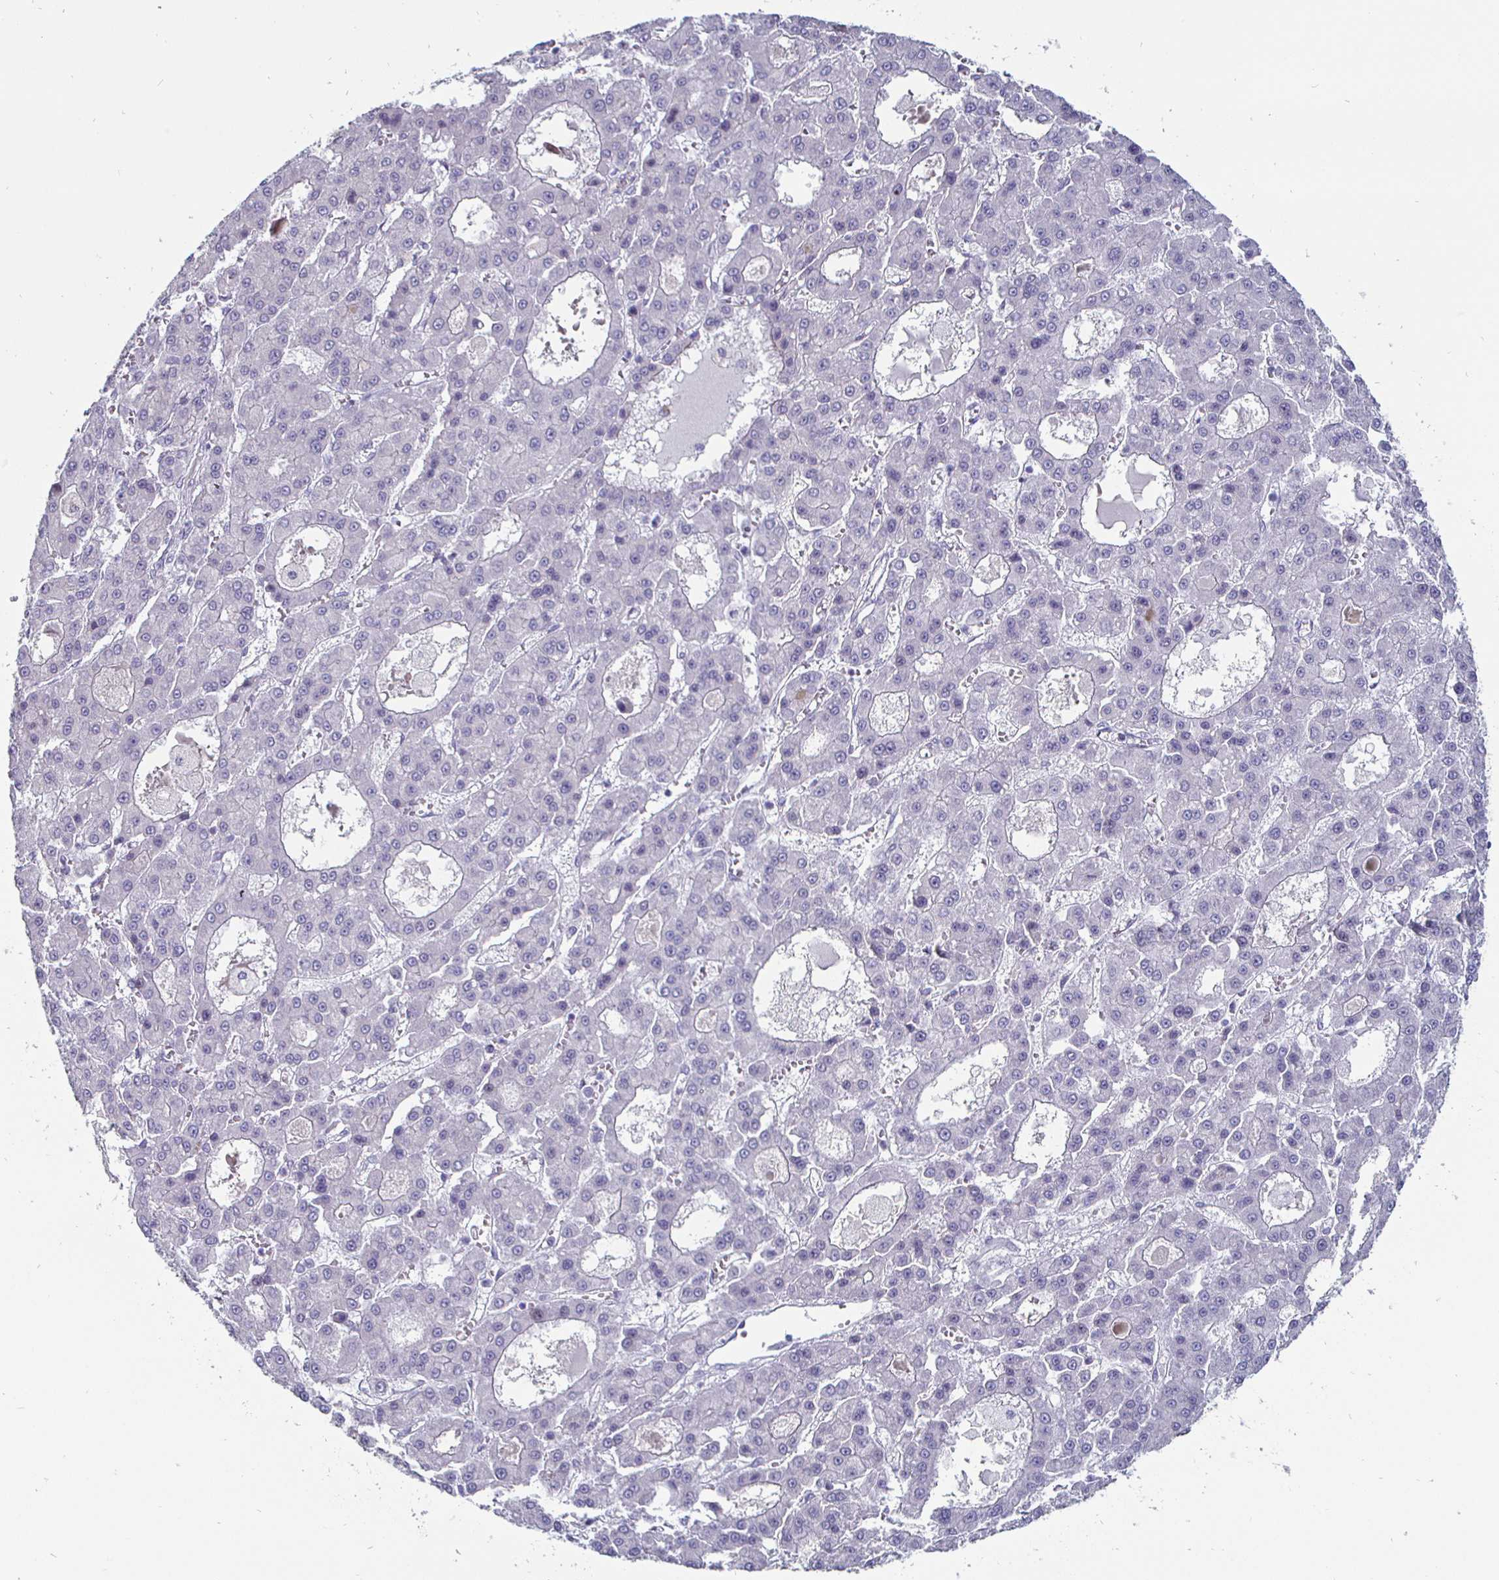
{"staining": {"intensity": "negative", "quantity": "none", "location": "none"}, "tissue": "liver cancer", "cell_type": "Tumor cells", "image_type": "cancer", "snomed": [{"axis": "morphology", "description": "Carcinoma, Hepatocellular, NOS"}, {"axis": "topography", "description": "Liver"}], "caption": "This is a micrograph of immunohistochemistry (IHC) staining of hepatocellular carcinoma (liver), which shows no expression in tumor cells.", "gene": "DMRTB1", "patient": {"sex": "male", "age": 70}}